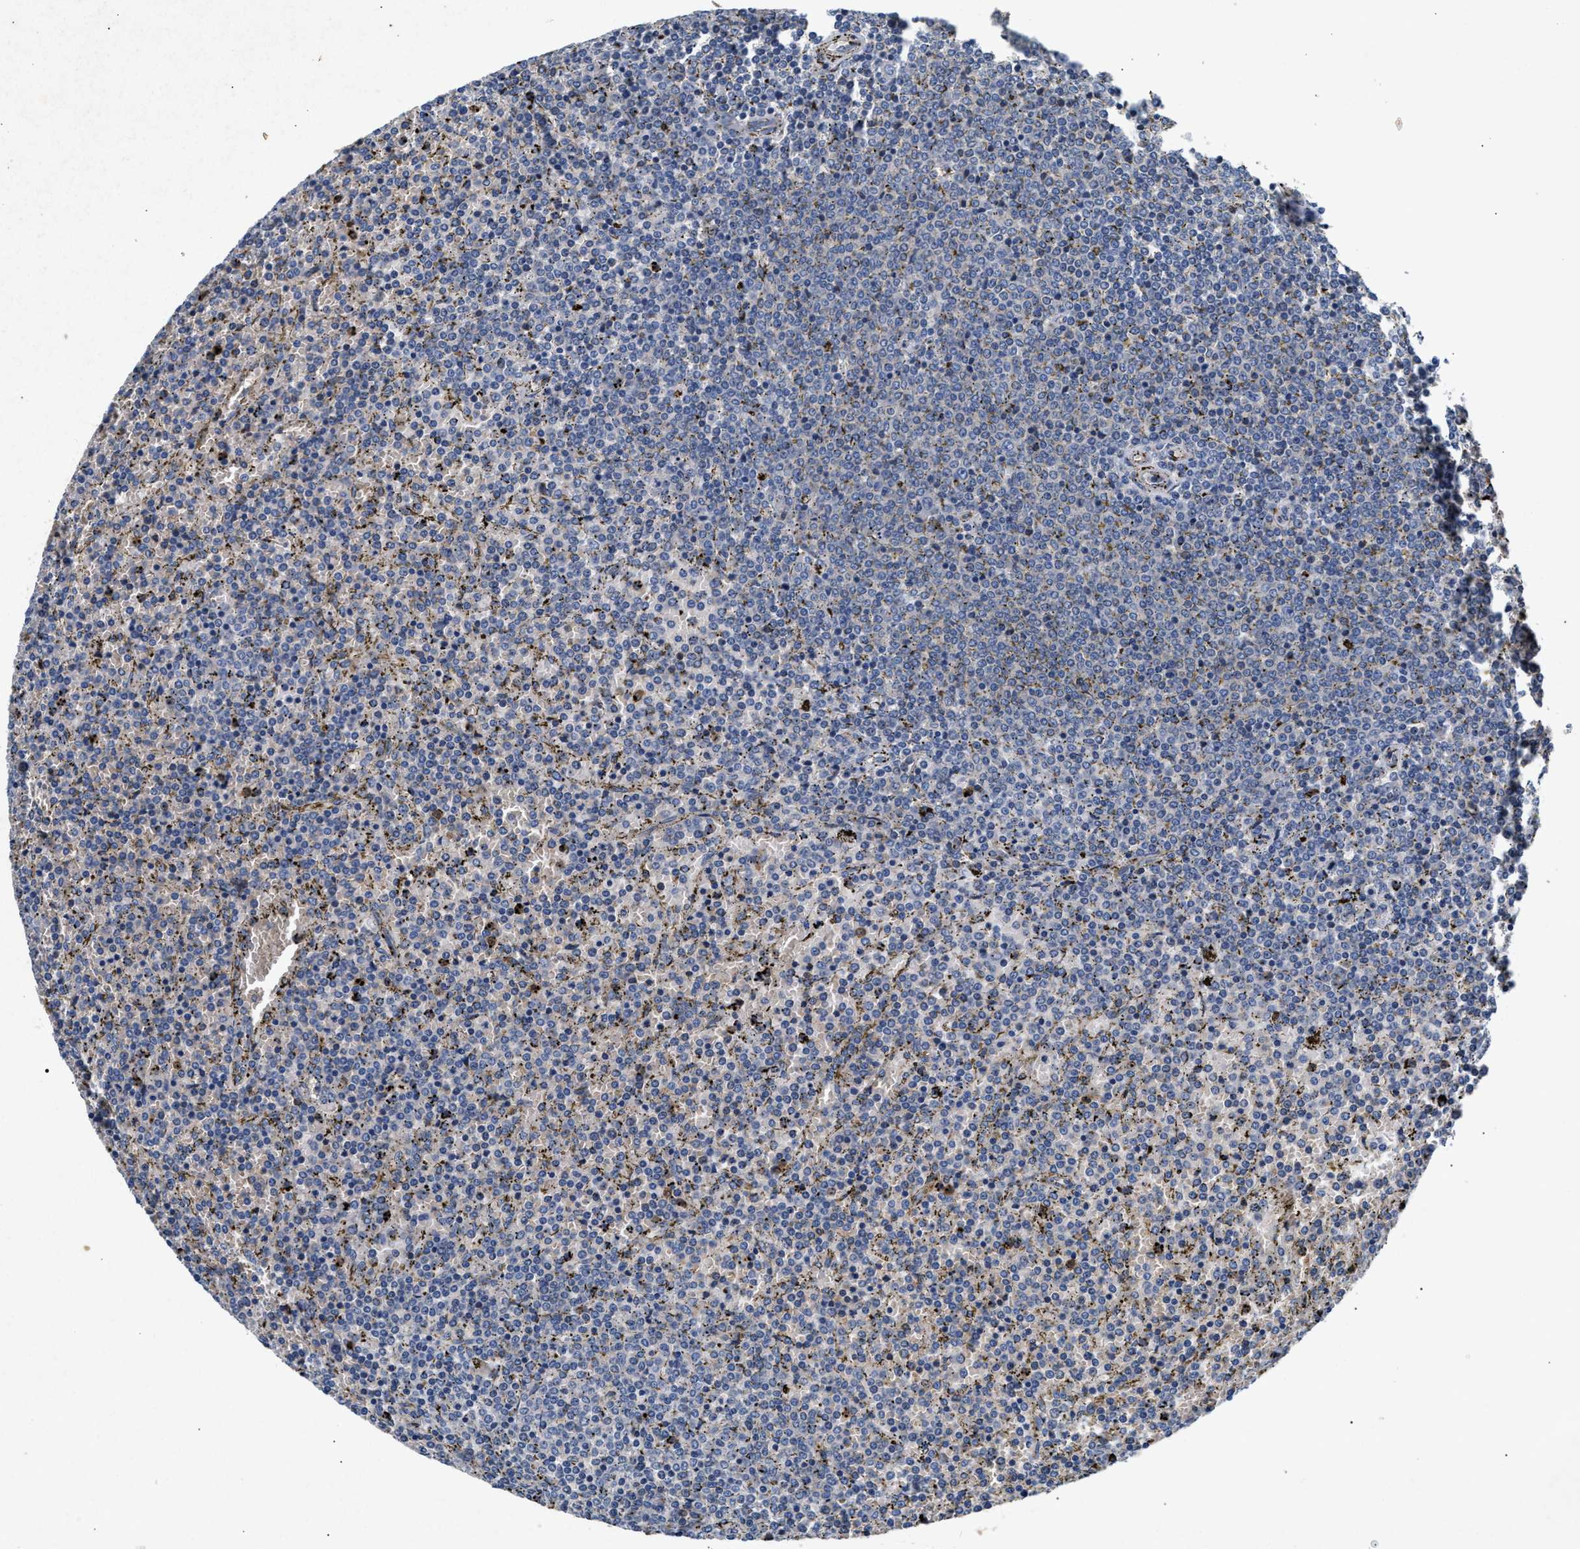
{"staining": {"intensity": "negative", "quantity": "none", "location": "none"}, "tissue": "lymphoma", "cell_type": "Tumor cells", "image_type": "cancer", "snomed": [{"axis": "morphology", "description": "Malignant lymphoma, non-Hodgkin's type, Low grade"}, {"axis": "topography", "description": "Spleen"}], "caption": "Image shows no significant protein positivity in tumor cells of lymphoma.", "gene": "CHUK", "patient": {"sex": "female", "age": 77}}